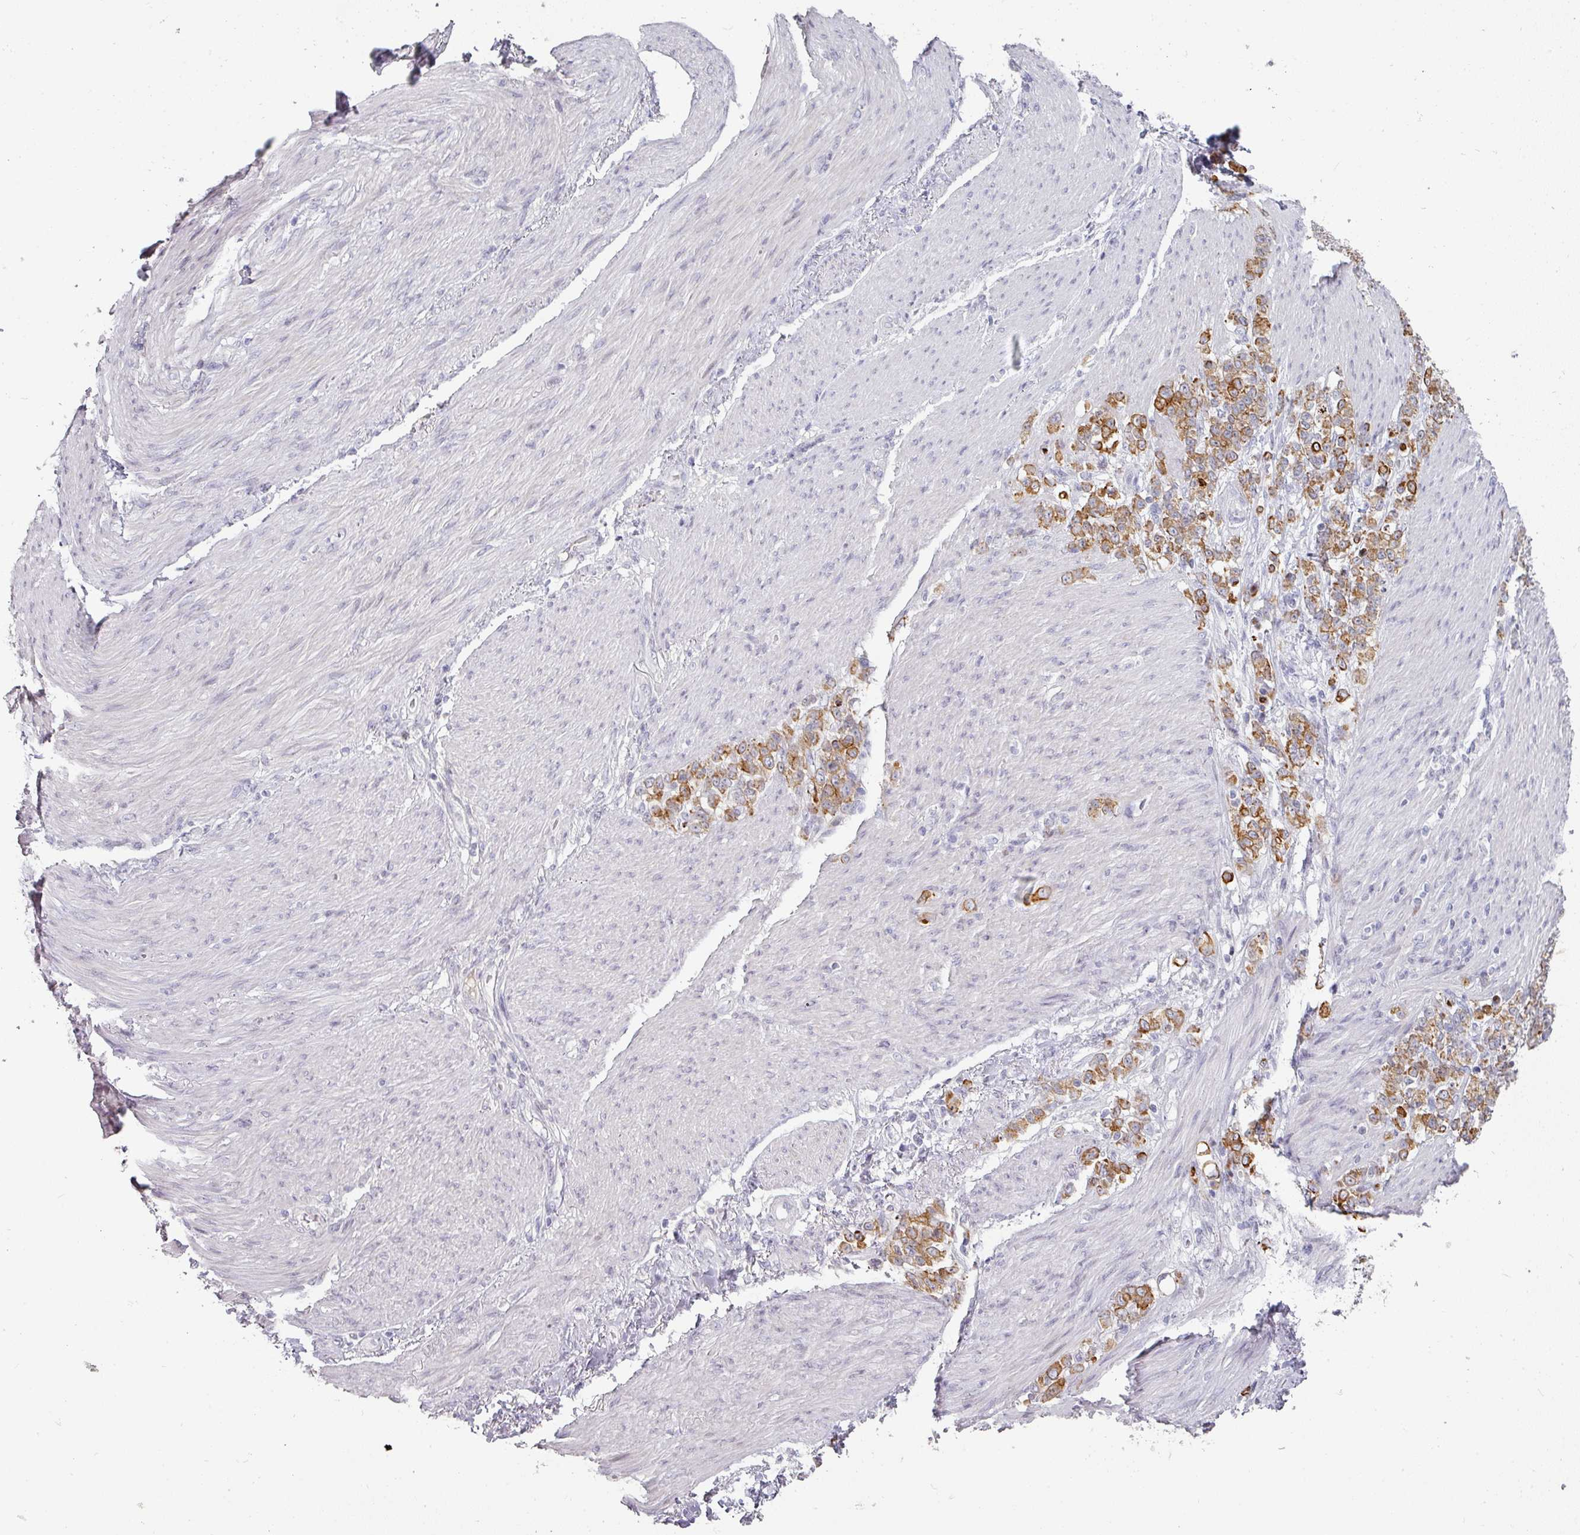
{"staining": {"intensity": "strong", "quantity": ">75%", "location": "cytoplasmic/membranous"}, "tissue": "stomach cancer", "cell_type": "Tumor cells", "image_type": "cancer", "snomed": [{"axis": "morphology", "description": "Adenocarcinoma, NOS"}, {"axis": "topography", "description": "Stomach"}], "caption": "IHC histopathology image of neoplastic tissue: stomach cancer stained using immunohistochemistry (IHC) reveals high levels of strong protein expression localized specifically in the cytoplasmic/membranous of tumor cells, appearing as a cytoplasmic/membranous brown color.", "gene": "GTF2H3", "patient": {"sex": "female", "age": 79}}